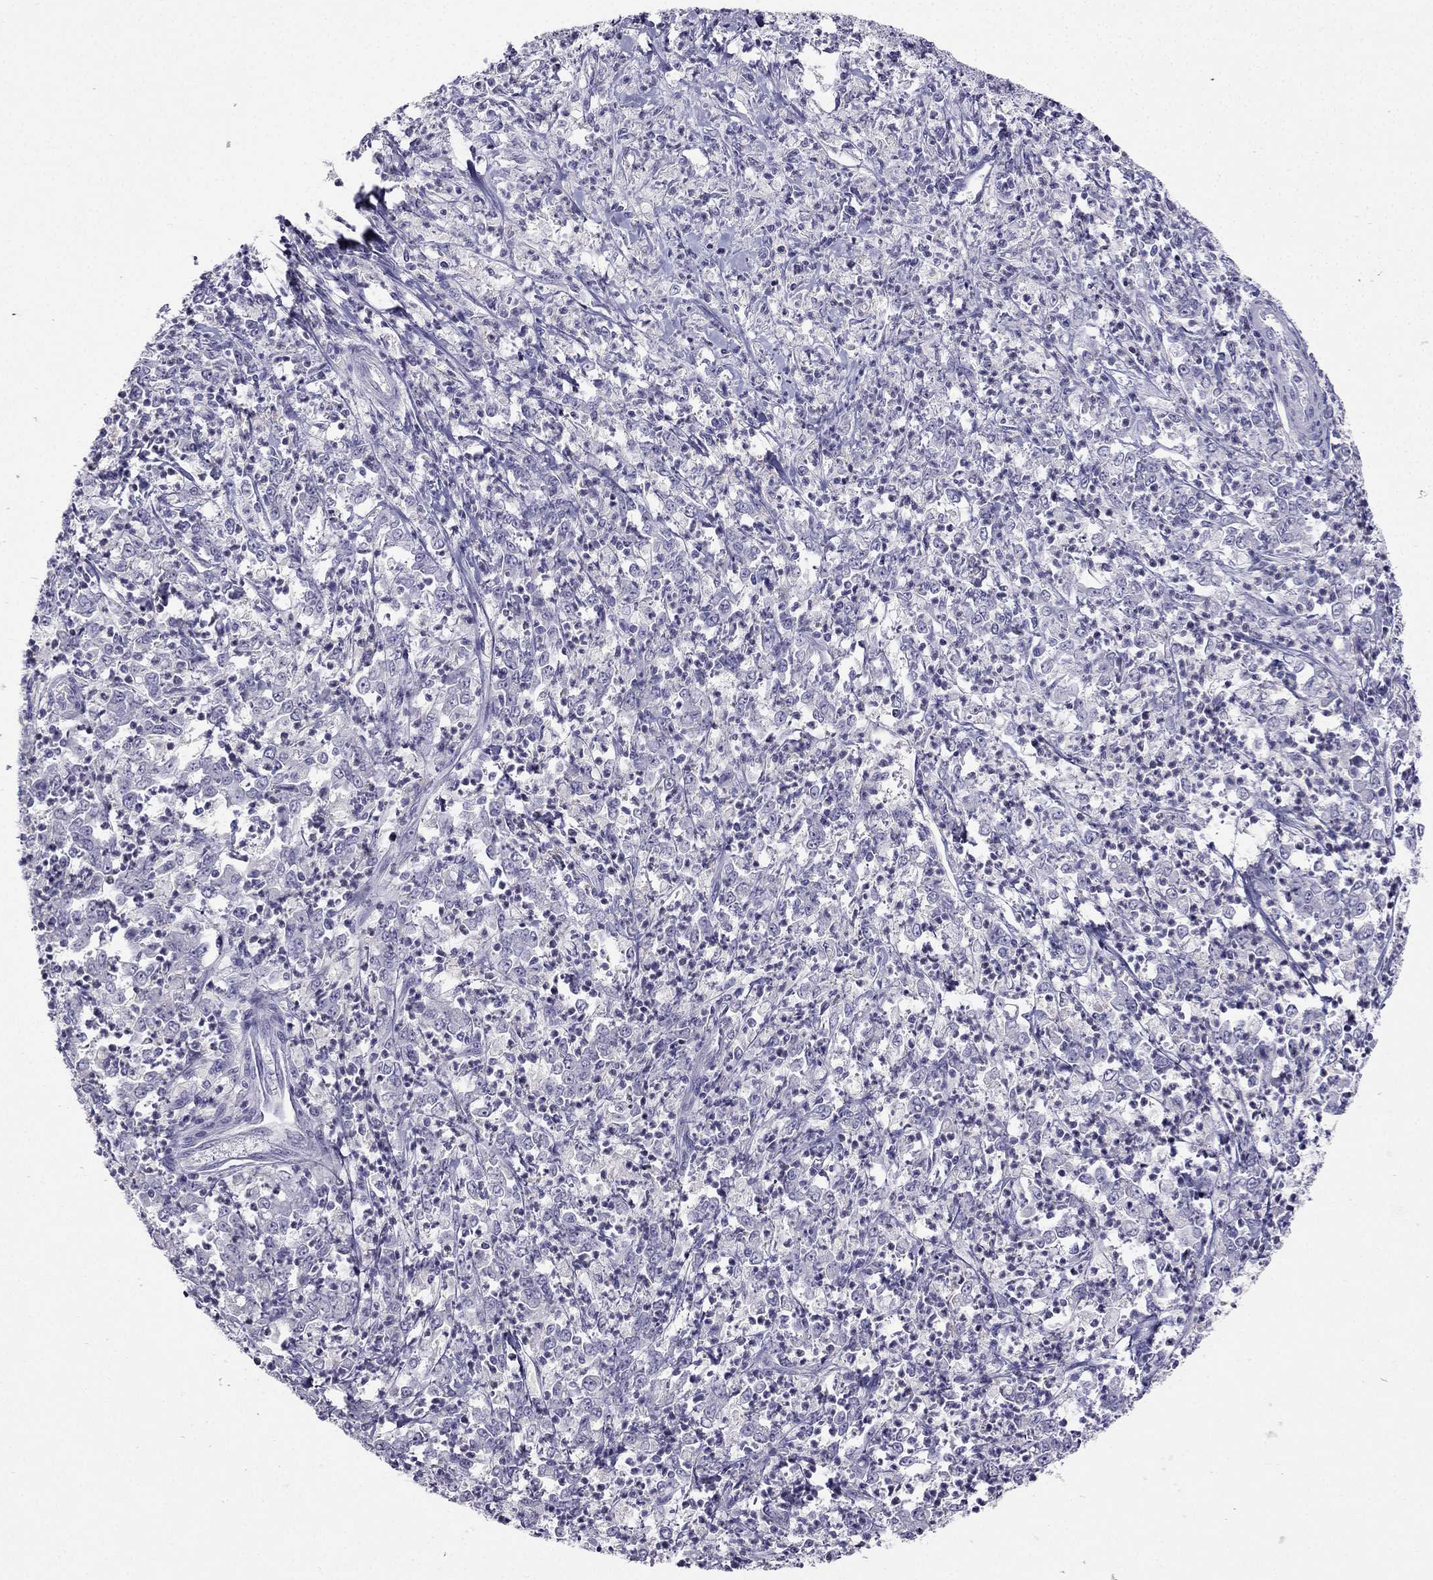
{"staining": {"intensity": "negative", "quantity": "none", "location": "none"}, "tissue": "stomach cancer", "cell_type": "Tumor cells", "image_type": "cancer", "snomed": [{"axis": "morphology", "description": "Adenocarcinoma, NOS"}, {"axis": "topography", "description": "Stomach, lower"}], "caption": "Immunohistochemical staining of human stomach cancer (adenocarcinoma) shows no significant staining in tumor cells.", "gene": "RSPH14", "patient": {"sex": "female", "age": 71}}